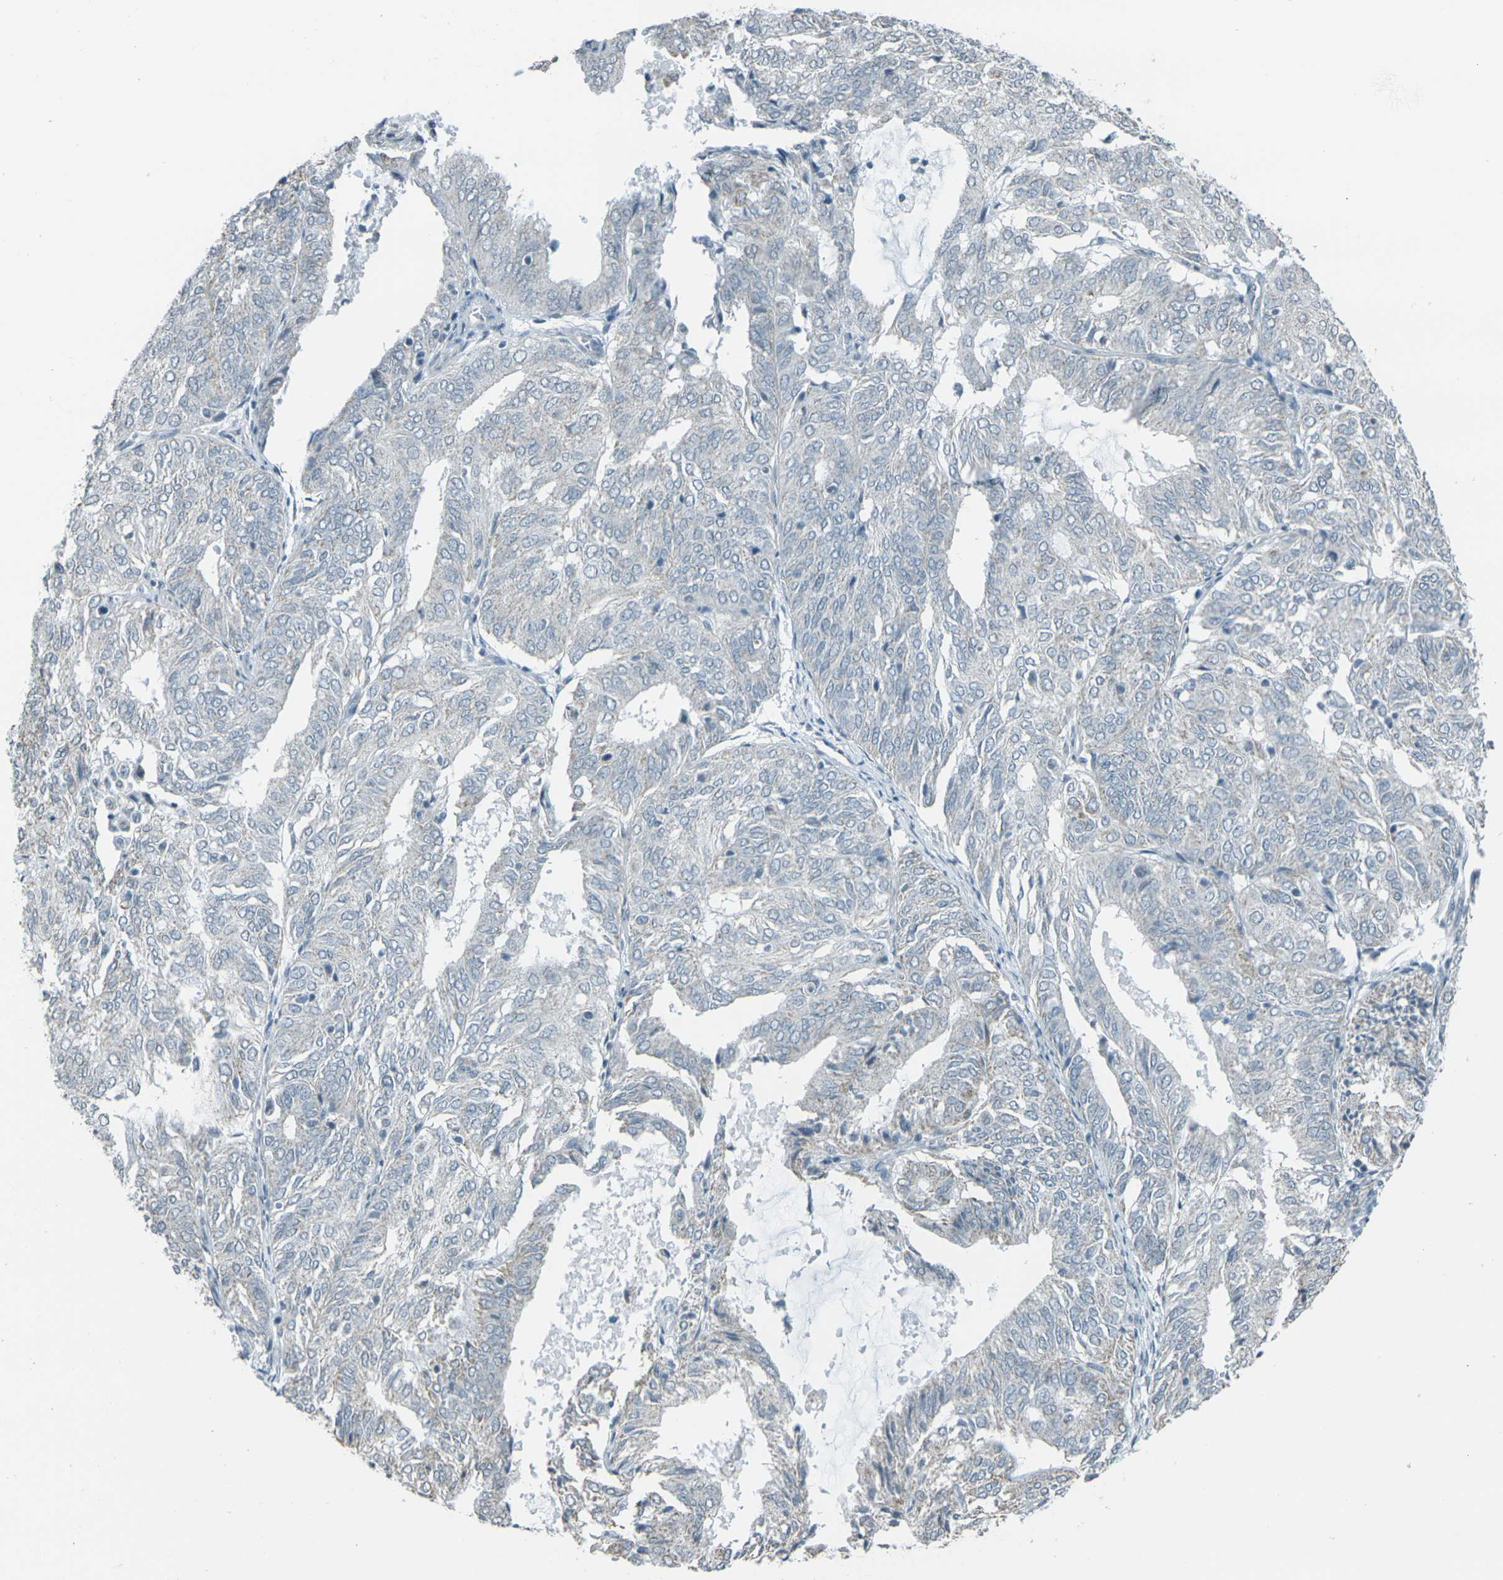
{"staining": {"intensity": "weak", "quantity": "25%-75%", "location": "cytoplasmic/membranous"}, "tissue": "endometrial cancer", "cell_type": "Tumor cells", "image_type": "cancer", "snomed": [{"axis": "morphology", "description": "Adenocarcinoma, NOS"}, {"axis": "topography", "description": "Uterus"}], "caption": "Immunohistochemistry (IHC) staining of adenocarcinoma (endometrial), which shows low levels of weak cytoplasmic/membranous positivity in about 25%-75% of tumor cells indicating weak cytoplasmic/membranous protein positivity. The staining was performed using DAB (brown) for protein detection and nuclei were counterstained in hematoxylin (blue).", "gene": "H2BC1", "patient": {"sex": "female", "age": 60}}